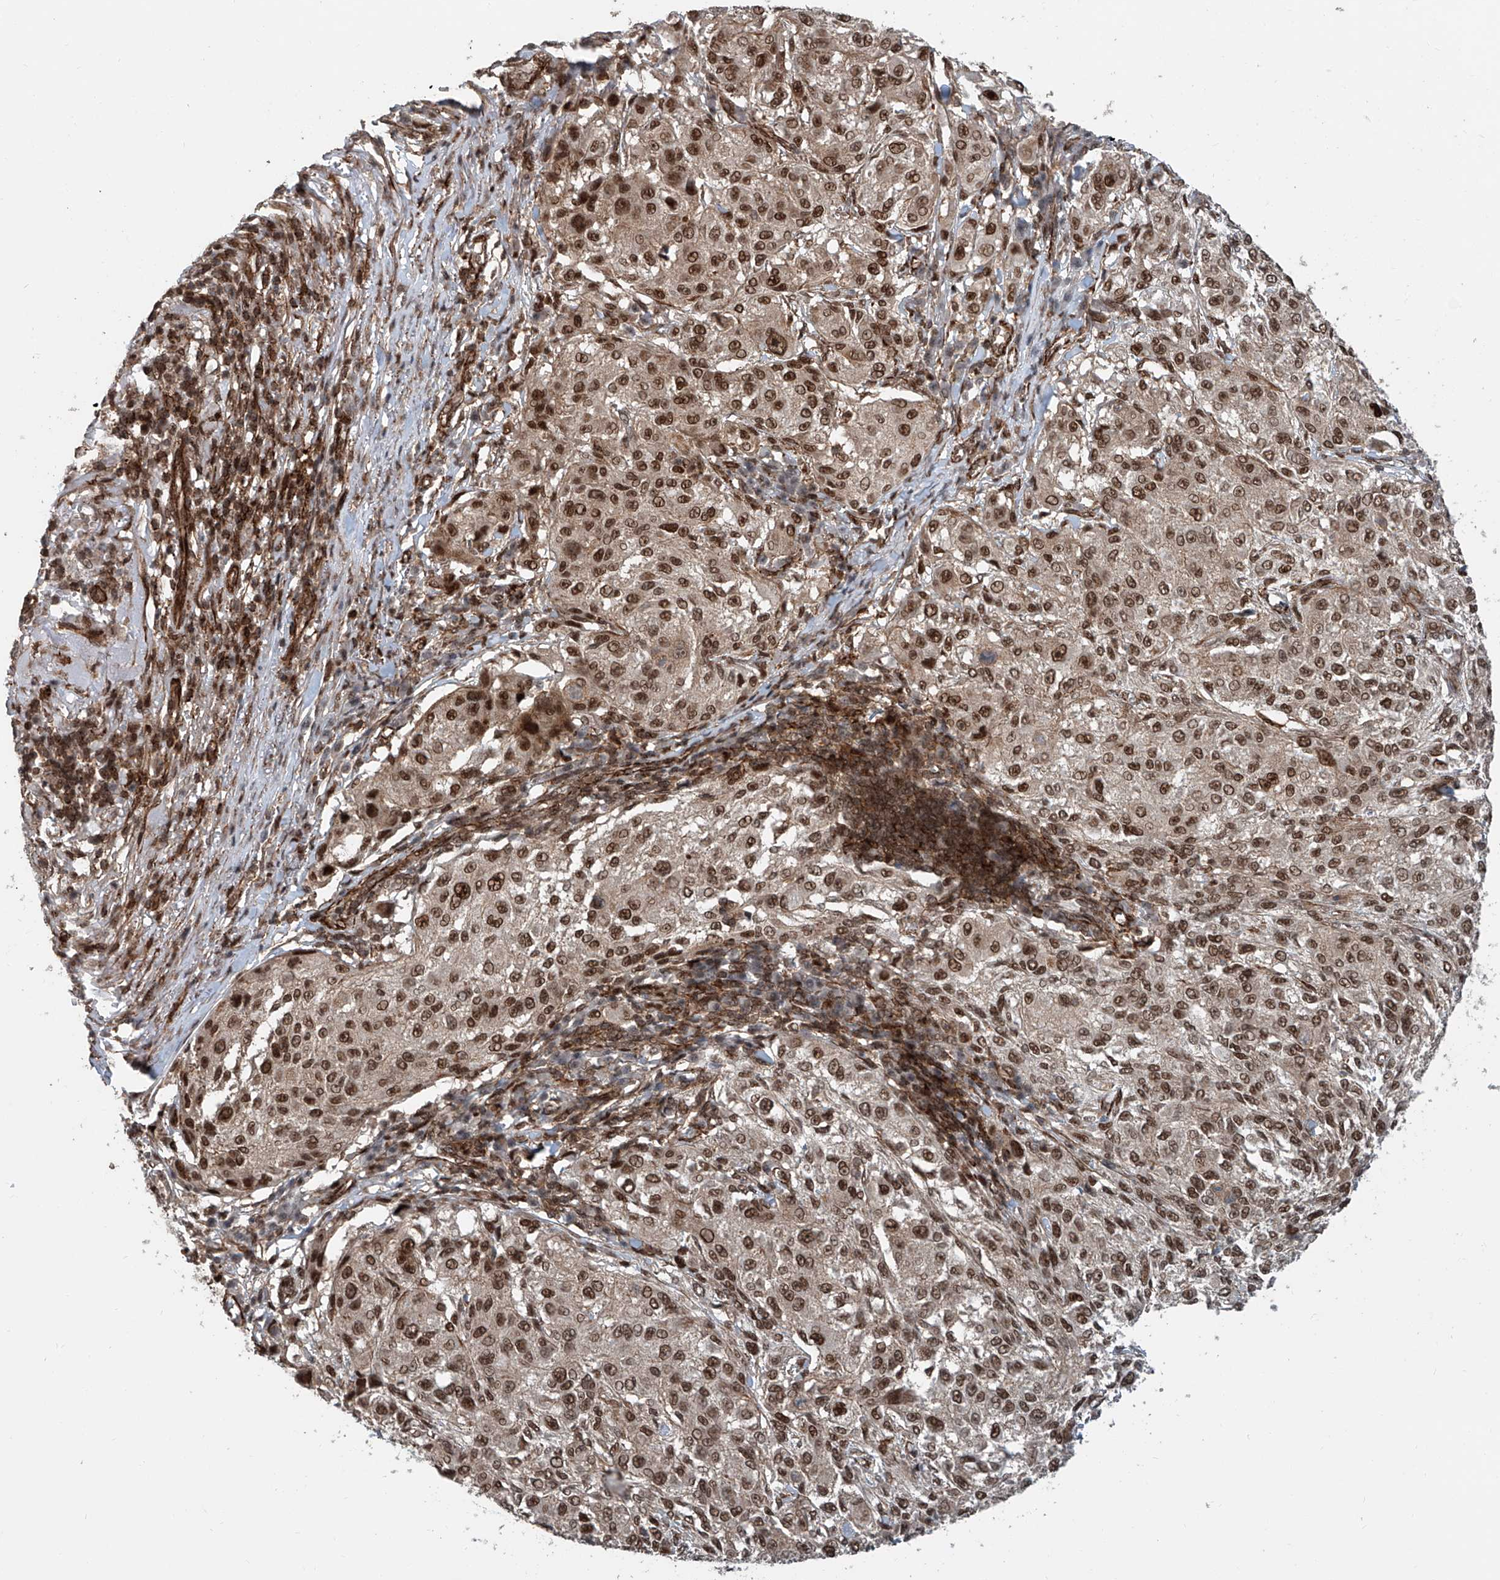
{"staining": {"intensity": "moderate", "quantity": ">75%", "location": "nuclear"}, "tissue": "melanoma", "cell_type": "Tumor cells", "image_type": "cancer", "snomed": [{"axis": "morphology", "description": "Necrosis, NOS"}, {"axis": "morphology", "description": "Malignant melanoma, NOS"}, {"axis": "topography", "description": "Skin"}], "caption": "Moderate nuclear staining is present in approximately >75% of tumor cells in malignant melanoma.", "gene": "SDE2", "patient": {"sex": "female", "age": 87}}